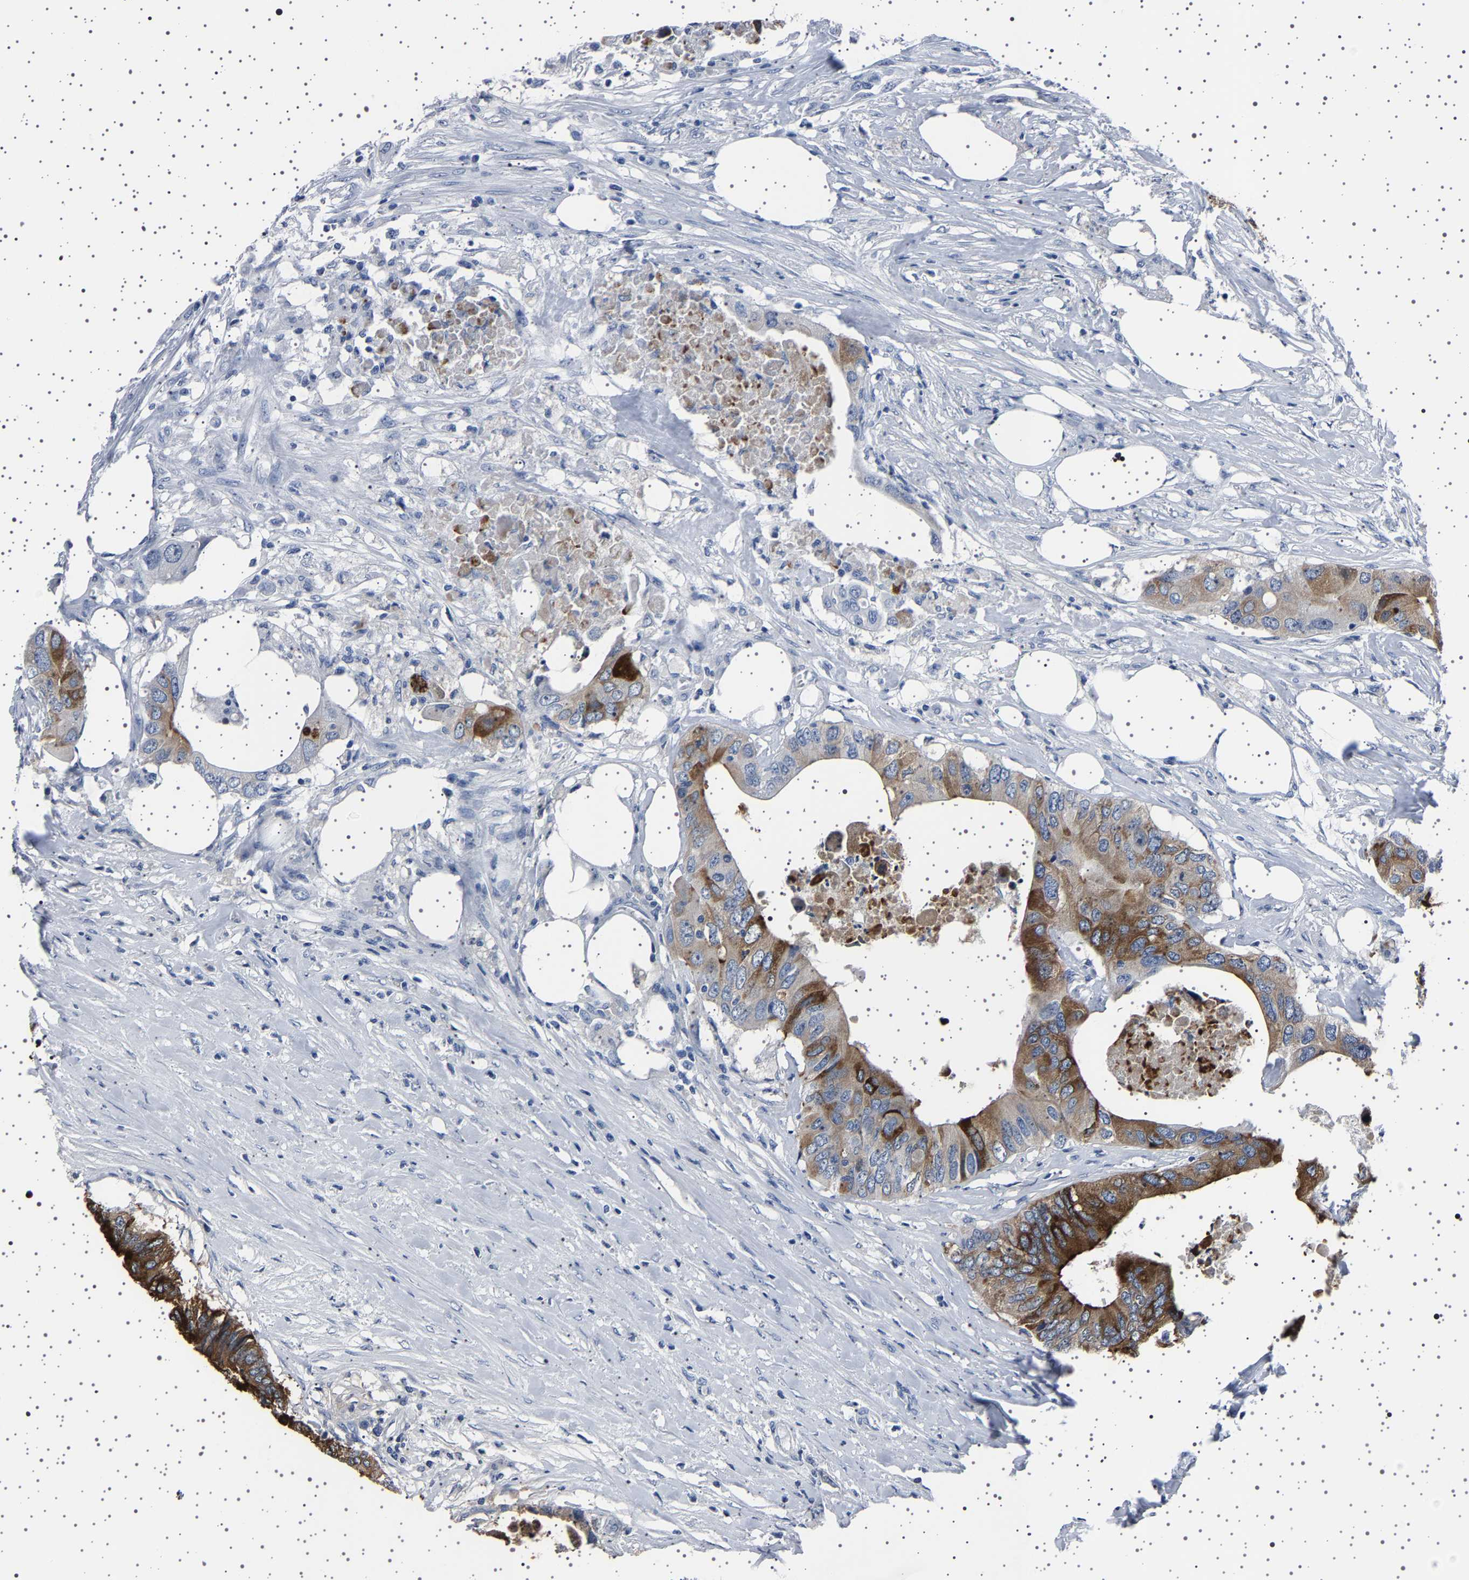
{"staining": {"intensity": "strong", "quantity": ">75%", "location": "cytoplasmic/membranous"}, "tissue": "colorectal cancer", "cell_type": "Tumor cells", "image_type": "cancer", "snomed": [{"axis": "morphology", "description": "Adenocarcinoma, NOS"}, {"axis": "topography", "description": "Colon"}], "caption": "The micrograph displays immunohistochemical staining of colorectal cancer. There is strong cytoplasmic/membranous positivity is identified in about >75% of tumor cells.", "gene": "TFF3", "patient": {"sex": "male", "age": 71}}